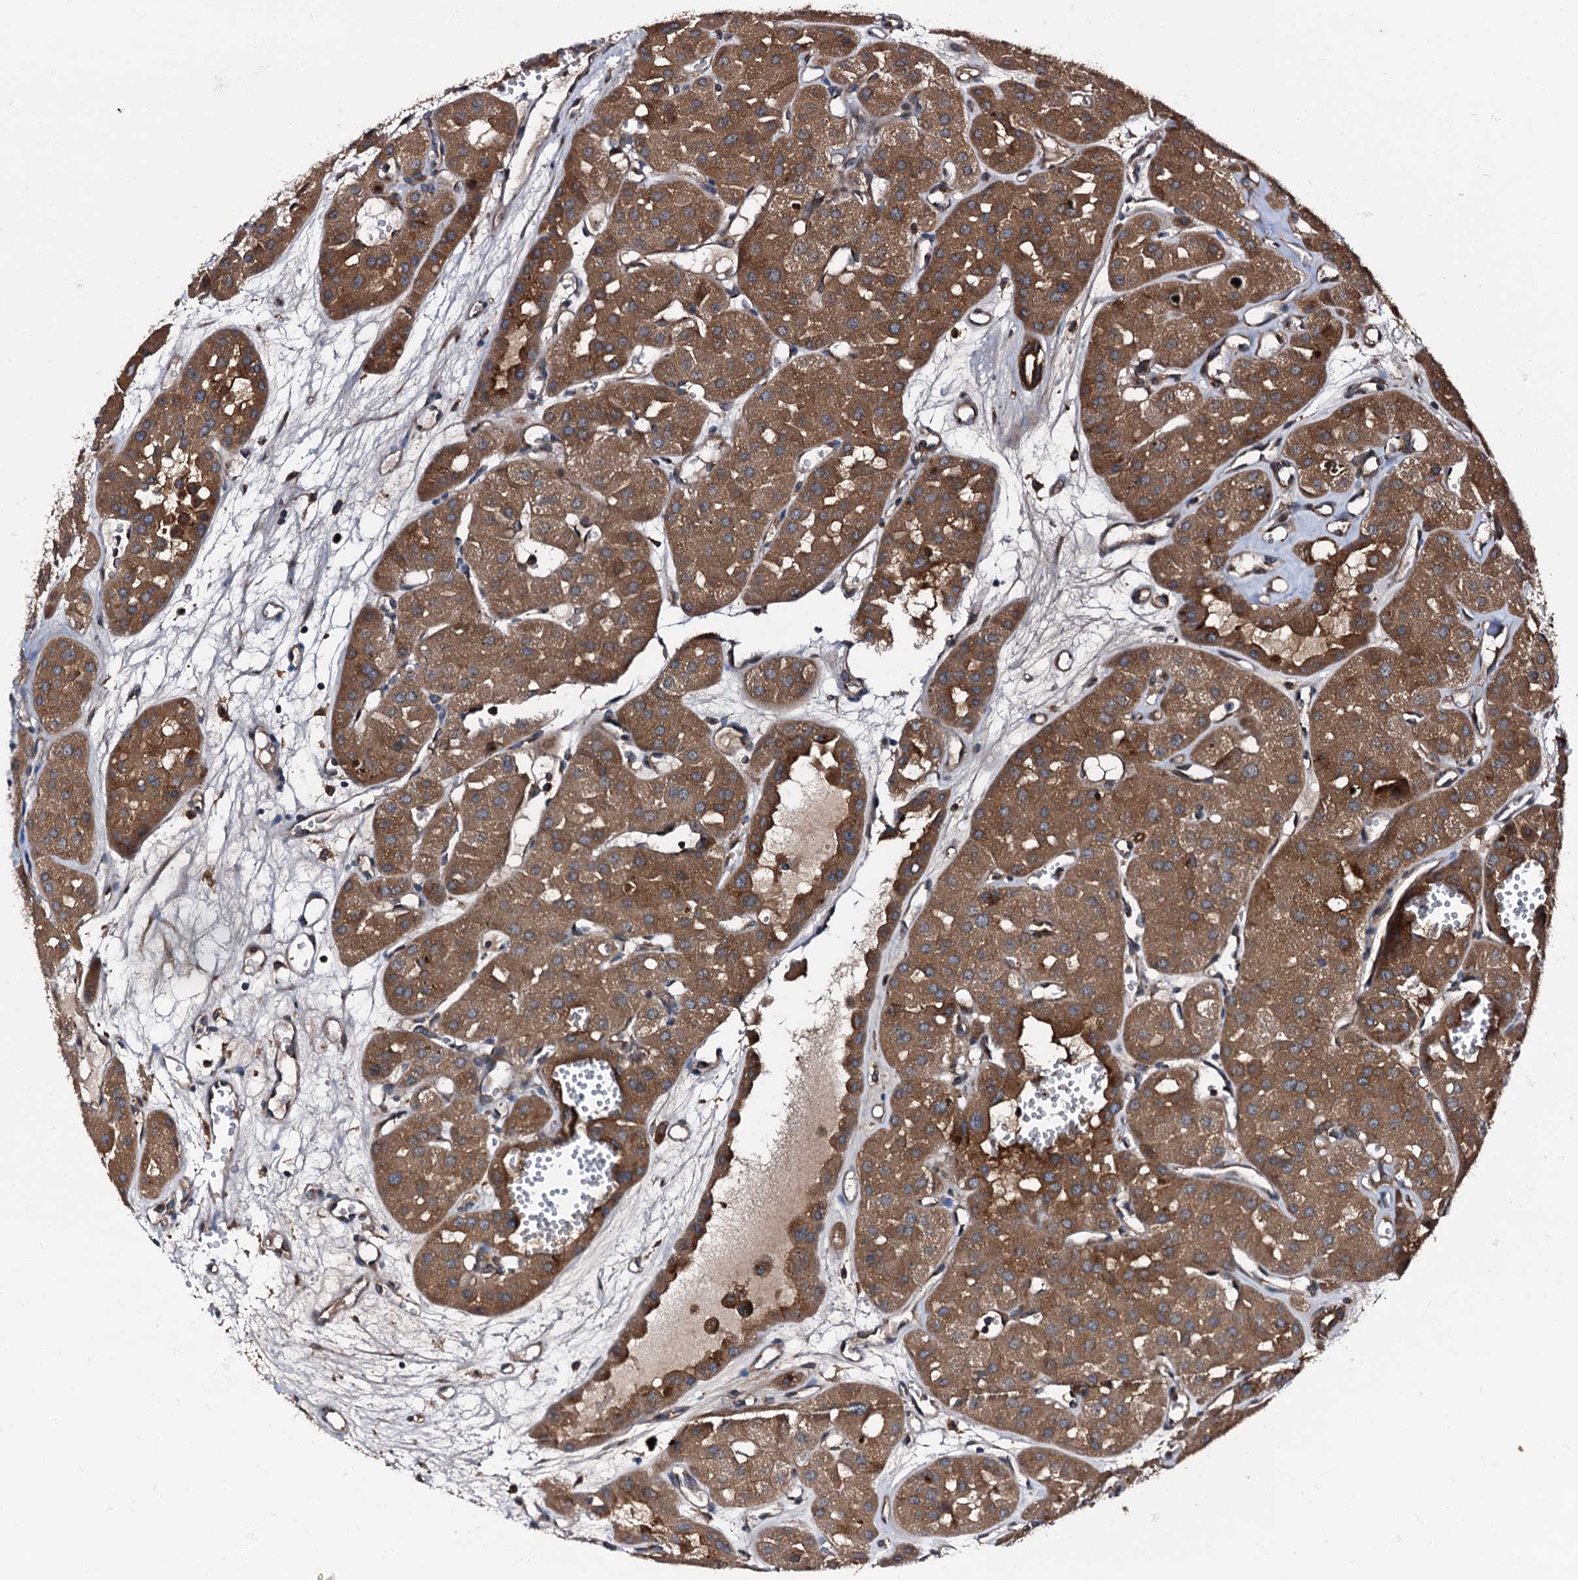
{"staining": {"intensity": "moderate", "quantity": ">75%", "location": "cytoplasmic/membranous"}, "tissue": "renal cancer", "cell_type": "Tumor cells", "image_type": "cancer", "snomed": [{"axis": "morphology", "description": "Carcinoma, NOS"}, {"axis": "topography", "description": "Kidney"}], "caption": "IHC staining of renal carcinoma, which reveals medium levels of moderate cytoplasmic/membranous positivity in about >75% of tumor cells indicating moderate cytoplasmic/membranous protein staining. The staining was performed using DAB (3,3'-diaminobenzidine) (brown) for protein detection and nuclei were counterstained in hematoxylin (blue).", "gene": "PEX5", "patient": {"sex": "female", "age": 75}}